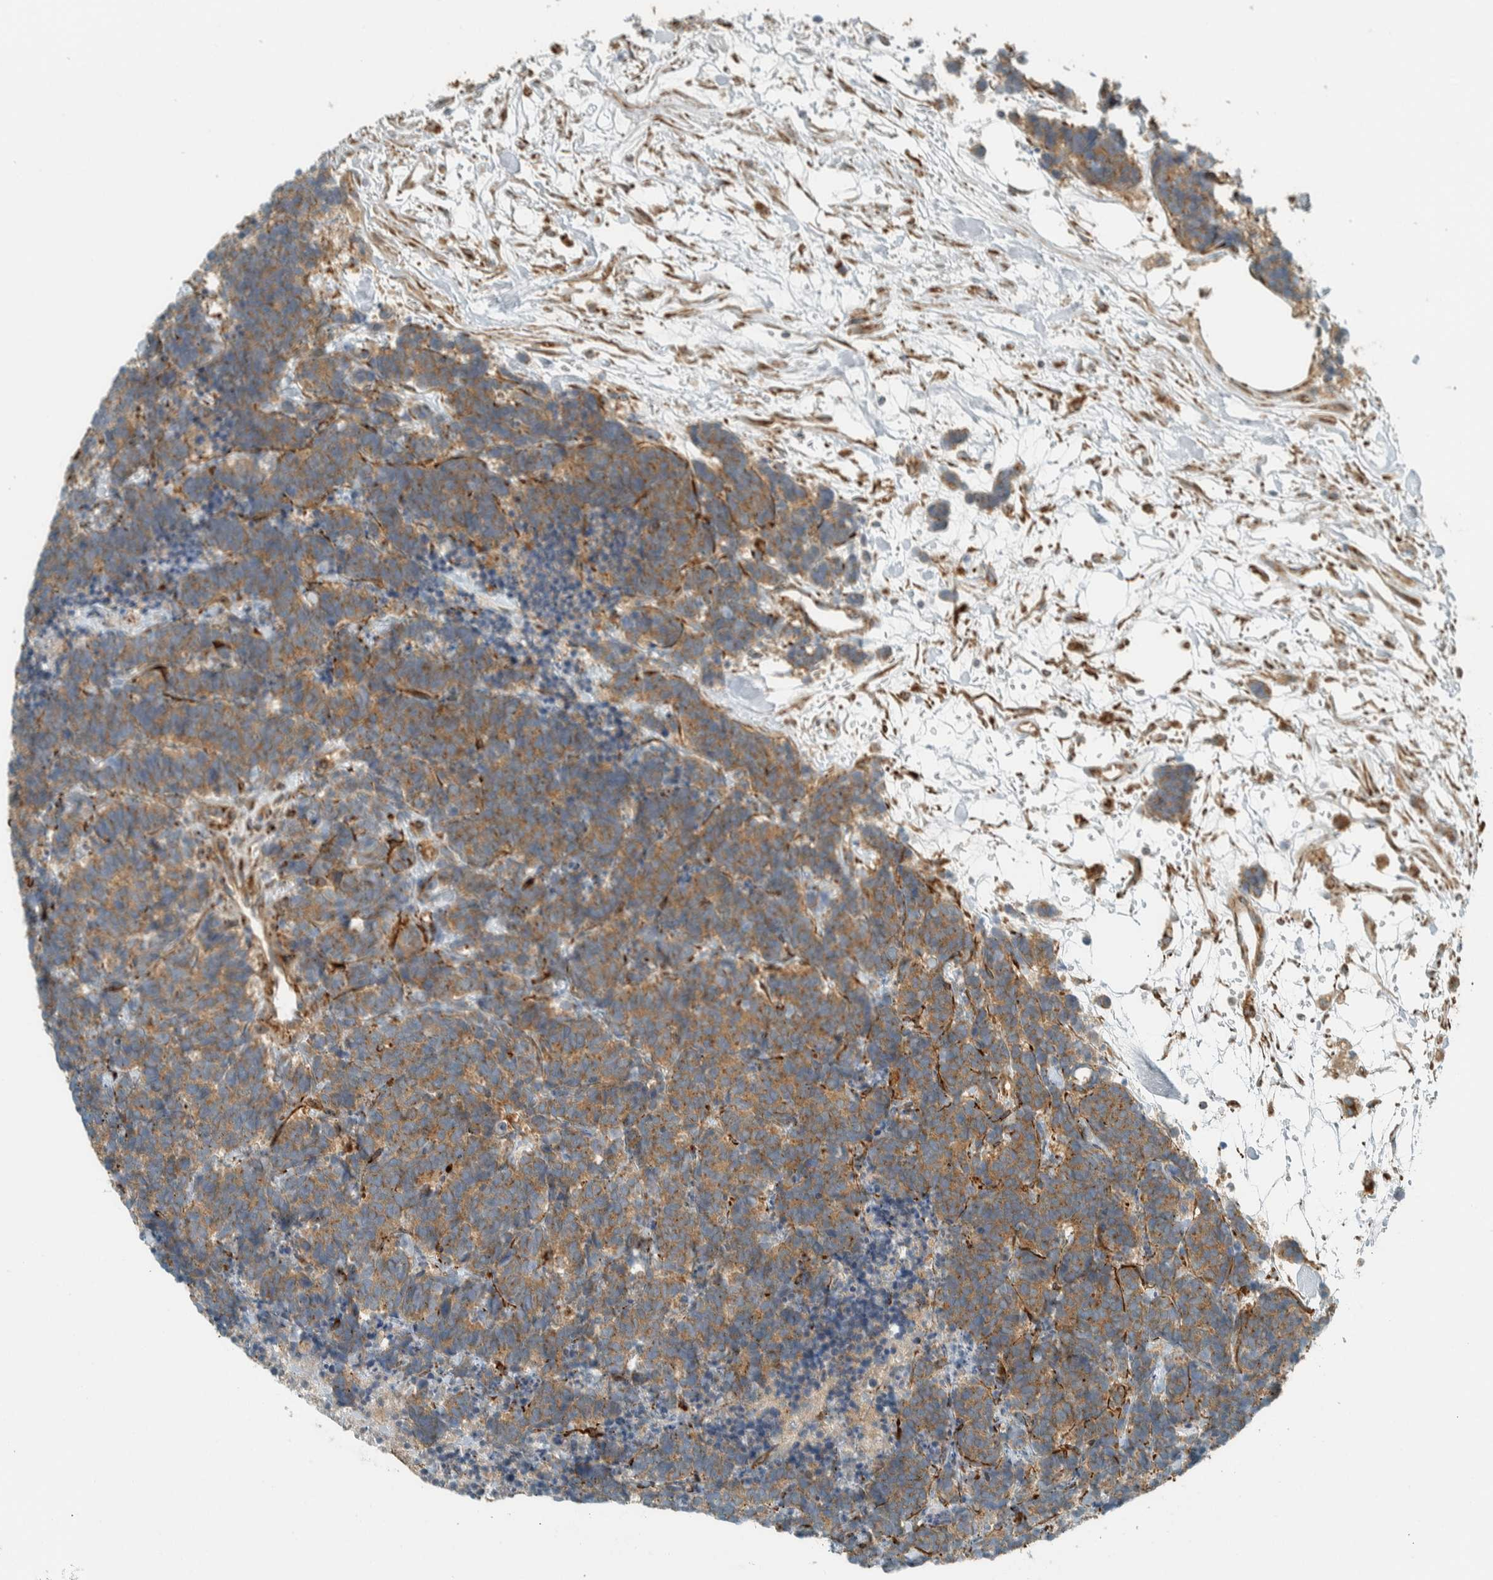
{"staining": {"intensity": "moderate", "quantity": ">75%", "location": "cytoplasmic/membranous"}, "tissue": "carcinoid", "cell_type": "Tumor cells", "image_type": "cancer", "snomed": [{"axis": "morphology", "description": "Carcinoma, NOS"}, {"axis": "morphology", "description": "Carcinoid, malignant, NOS"}, {"axis": "topography", "description": "Urinary bladder"}], "caption": "IHC of human carcinoid exhibits medium levels of moderate cytoplasmic/membranous staining in approximately >75% of tumor cells.", "gene": "EXOC7", "patient": {"sex": "male", "age": 57}}